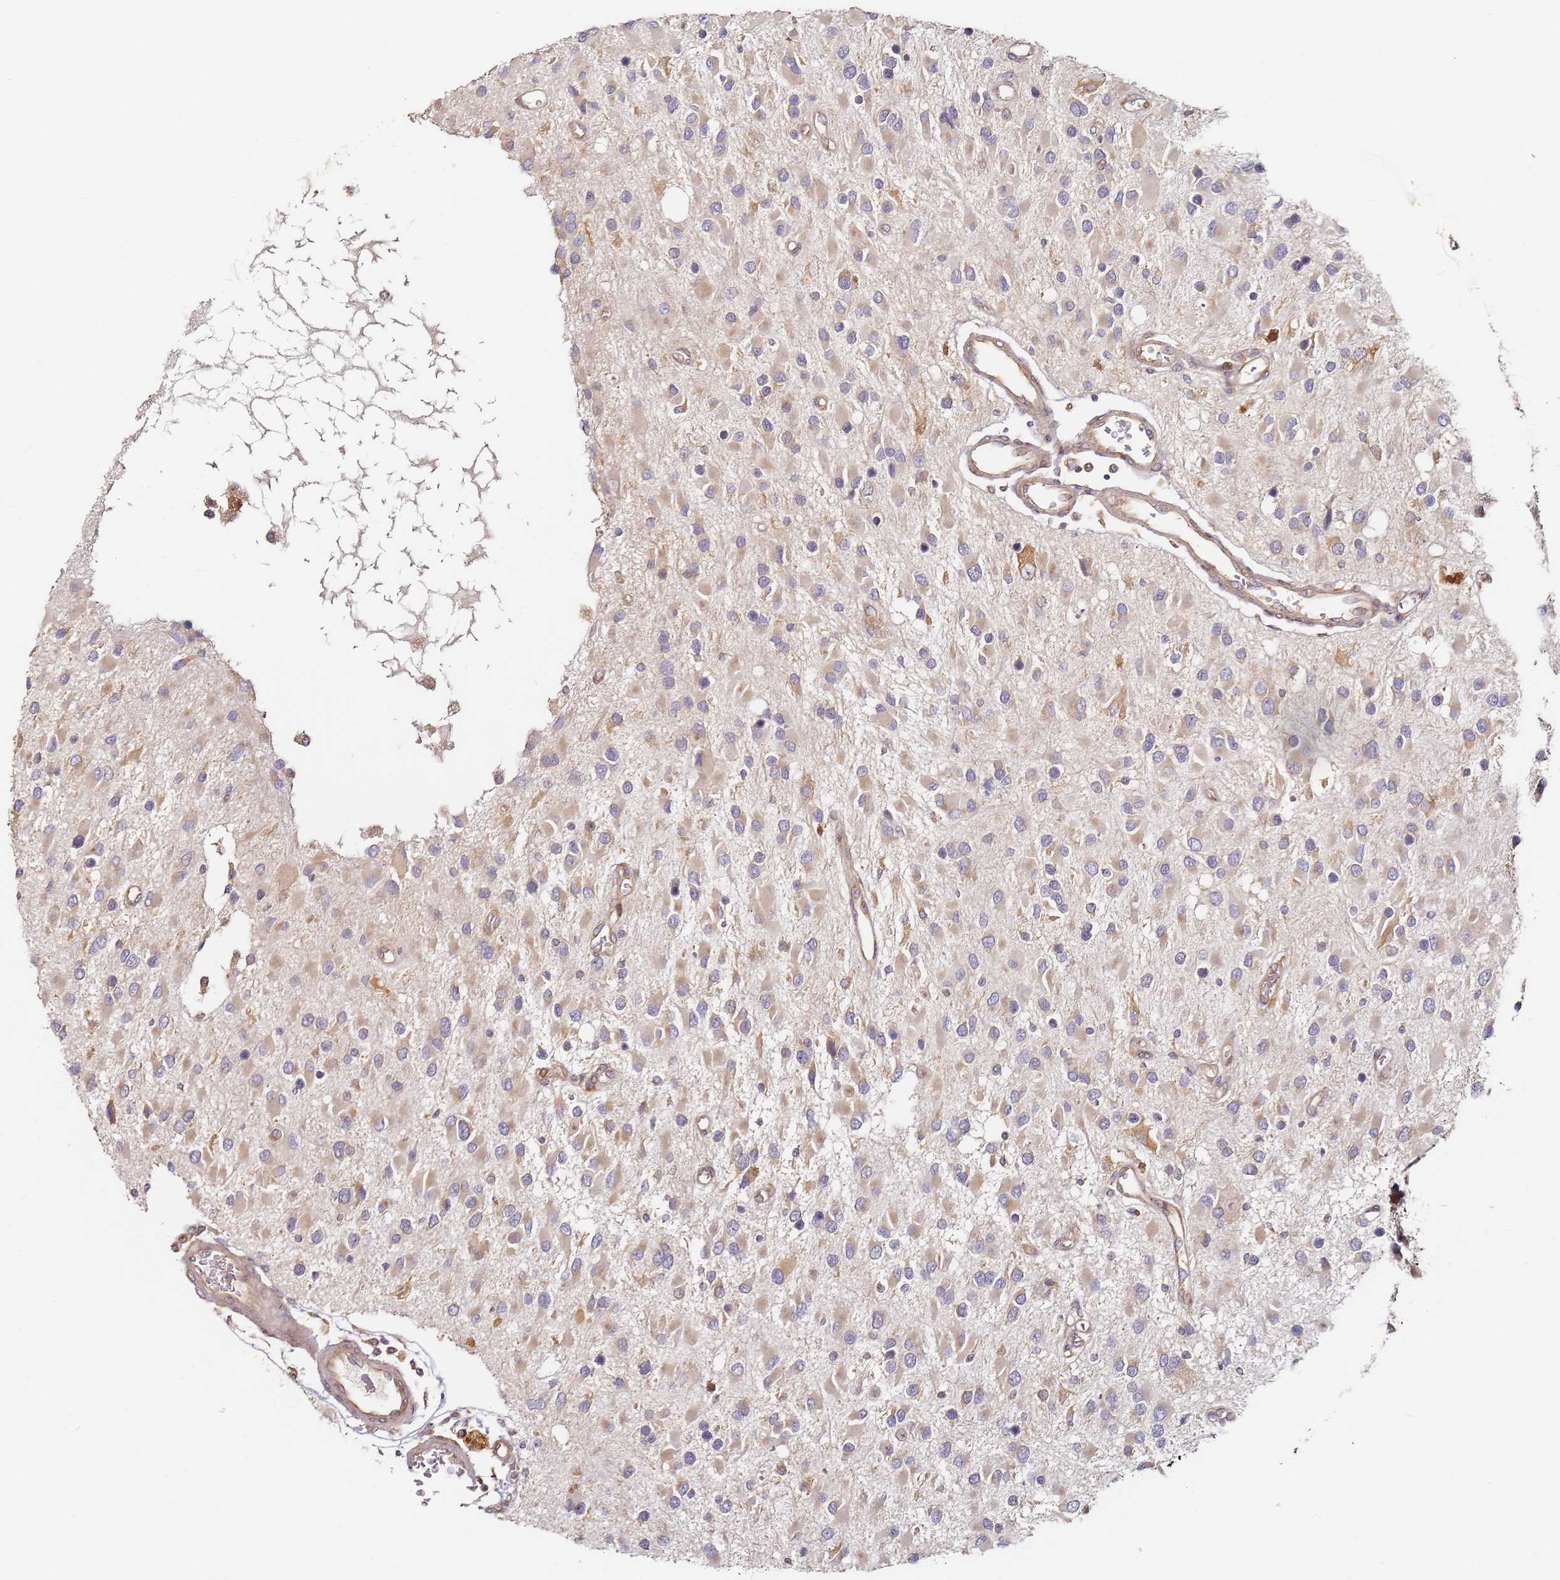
{"staining": {"intensity": "weak", "quantity": "25%-75%", "location": "cytoplasmic/membranous"}, "tissue": "glioma", "cell_type": "Tumor cells", "image_type": "cancer", "snomed": [{"axis": "morphology", "description": "Glioma, malignant, High grade"}, {"axis": "topography", "description": "Brain"}], "caption": "A photomicrograph showing weak cytoplasmic/membranous expression in approximately 25%-75% of tumor cells in glioma, as visualized by brown immunohistochemical staining.", "gene": "RPS3A", "patient": {"sex": "male", "age": 53}}